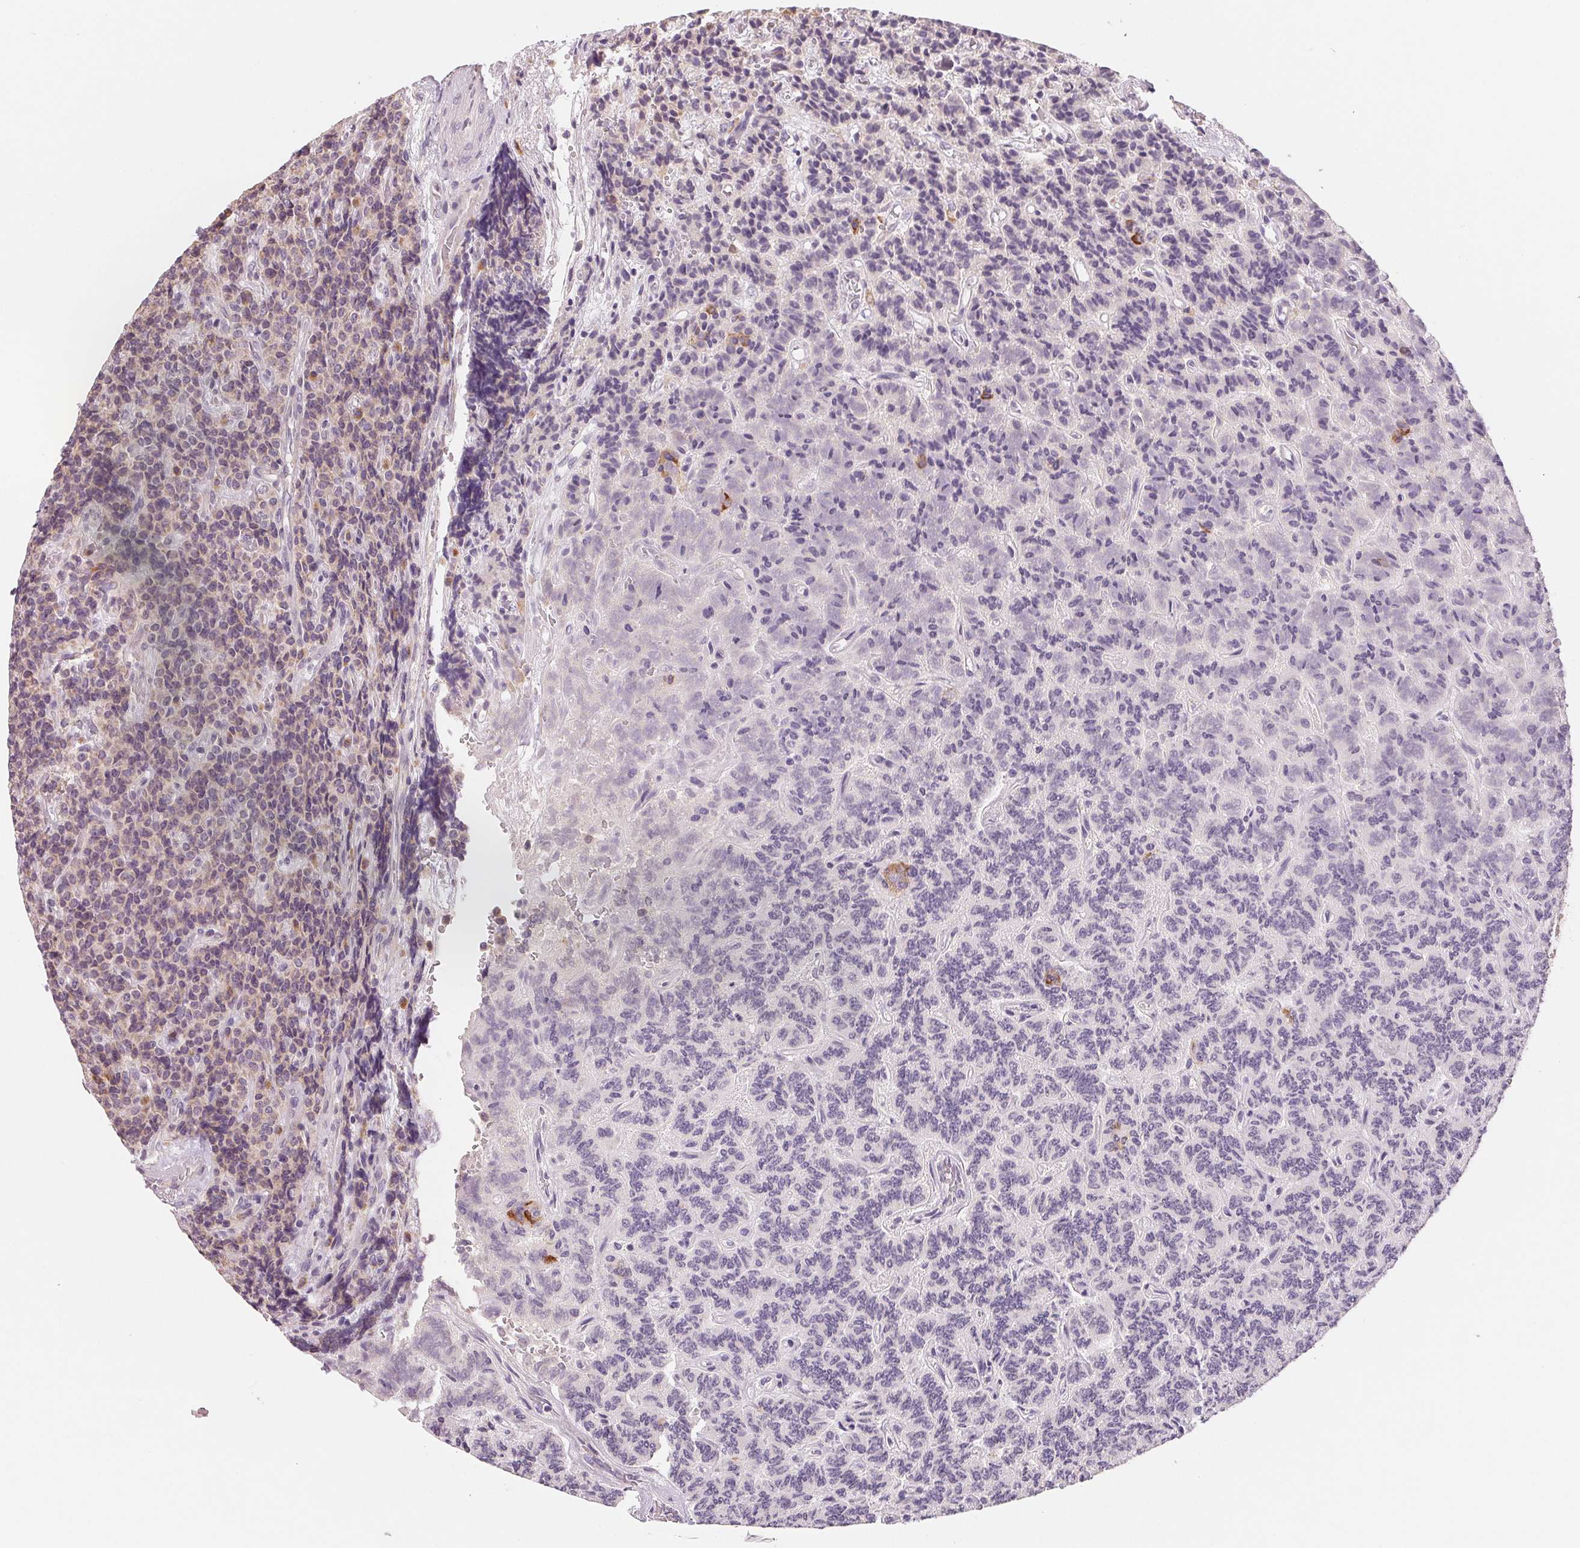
{"staining": {"intensity": "negative", "quantity": "none", "location": "none"}, "tissue": "carcinoid", "cell_type": "Tumor cells", "image_type": "cancer", "snomed": [{"axis": "morphology", "description": "Carcinoid, malignant, NOS"}, {"axis": "topography", "description": "Pancreas"}], "caption": "Tumor cells are negative for protein expression in human carcinoid (malignant).", "gene": "AQP8", "patient": {"sex": "male", "age": 36}}